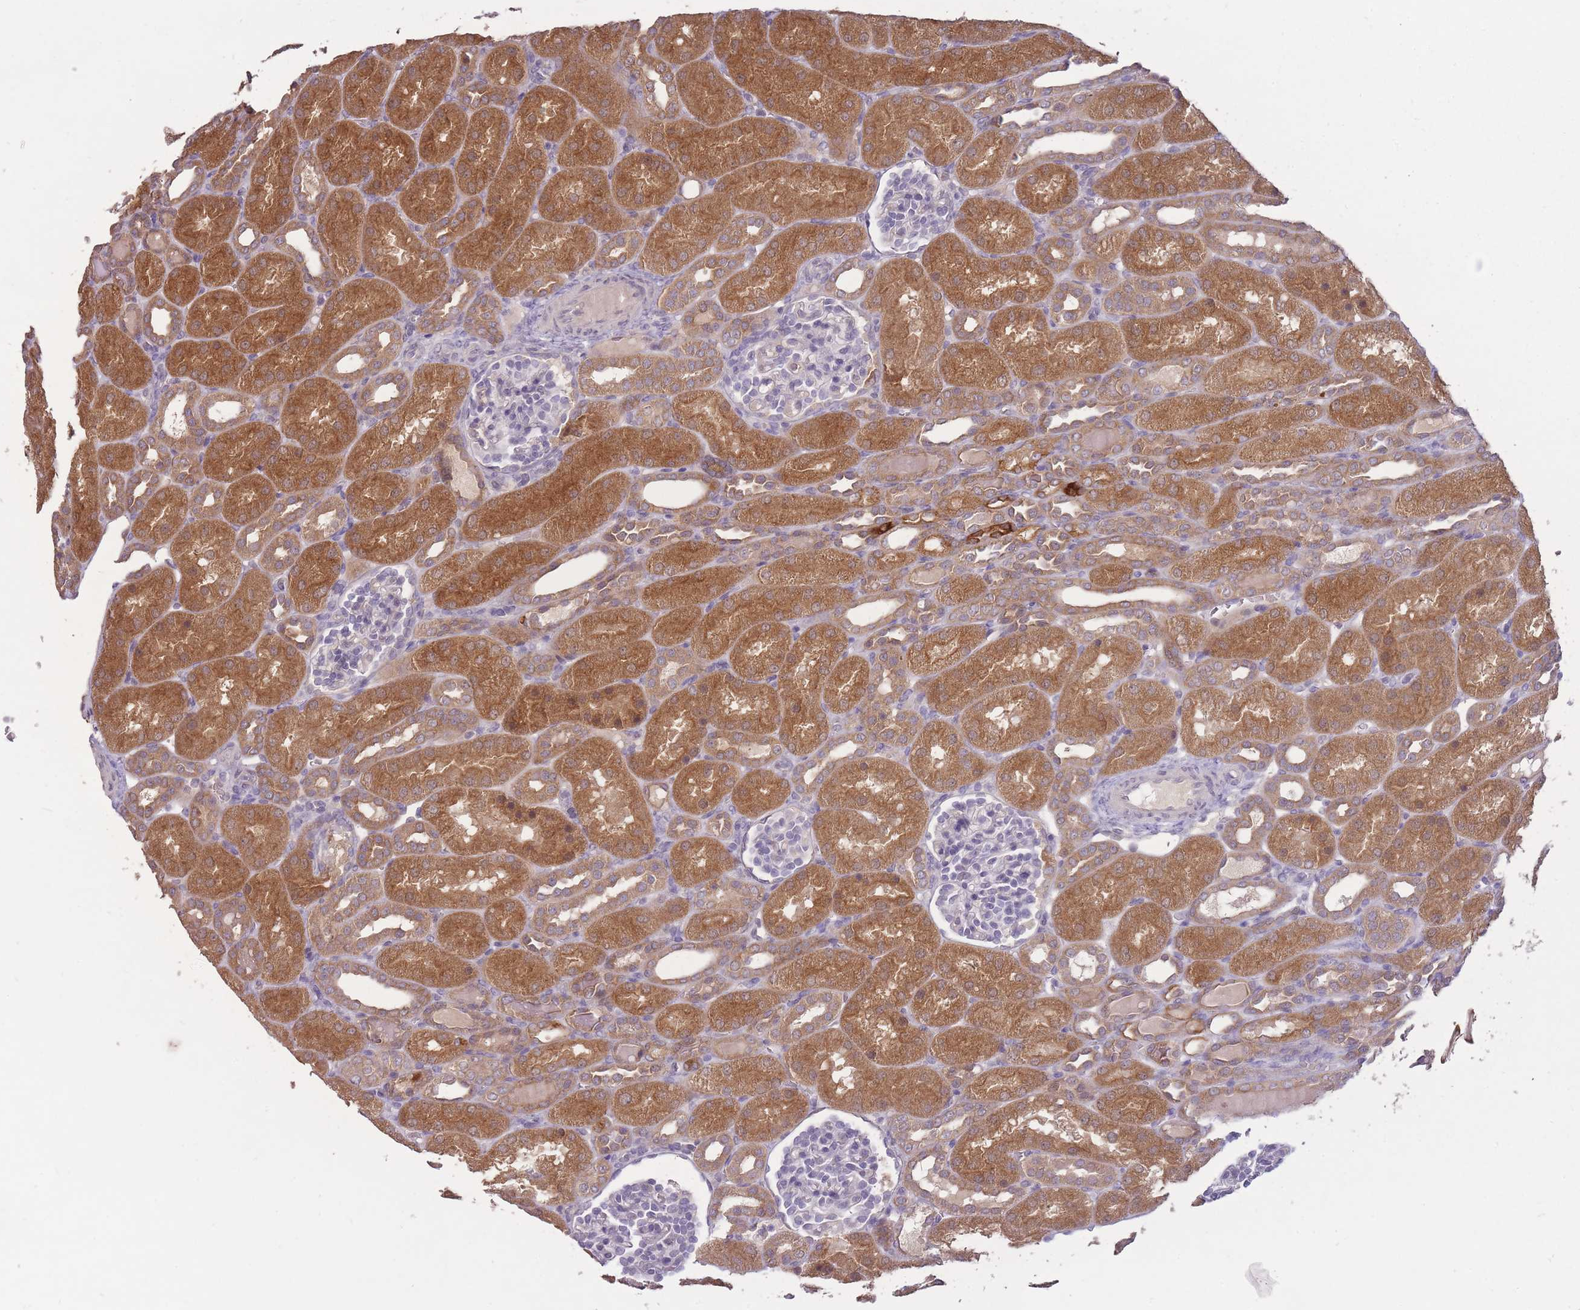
{"staining": {"intensity": "negative", "quantity": "none", "location": "none"}, "tissue": "kidney", "cell_type": "Cells in glomeruli", "image_type": "normal", "snomed": [{"axis": "morphology", "description": "Normal tissue, NOS"}, {"axis": "topography", "description": "Kidney"}], "caption": "Immunohistochemistry (IHC) photomicrograph of normal kidney stained for a protein (brown), which displays no positivity in cells in glomeruli.", "gene": "LRATD2", "patient": {"sex": "male", "age": 1}}